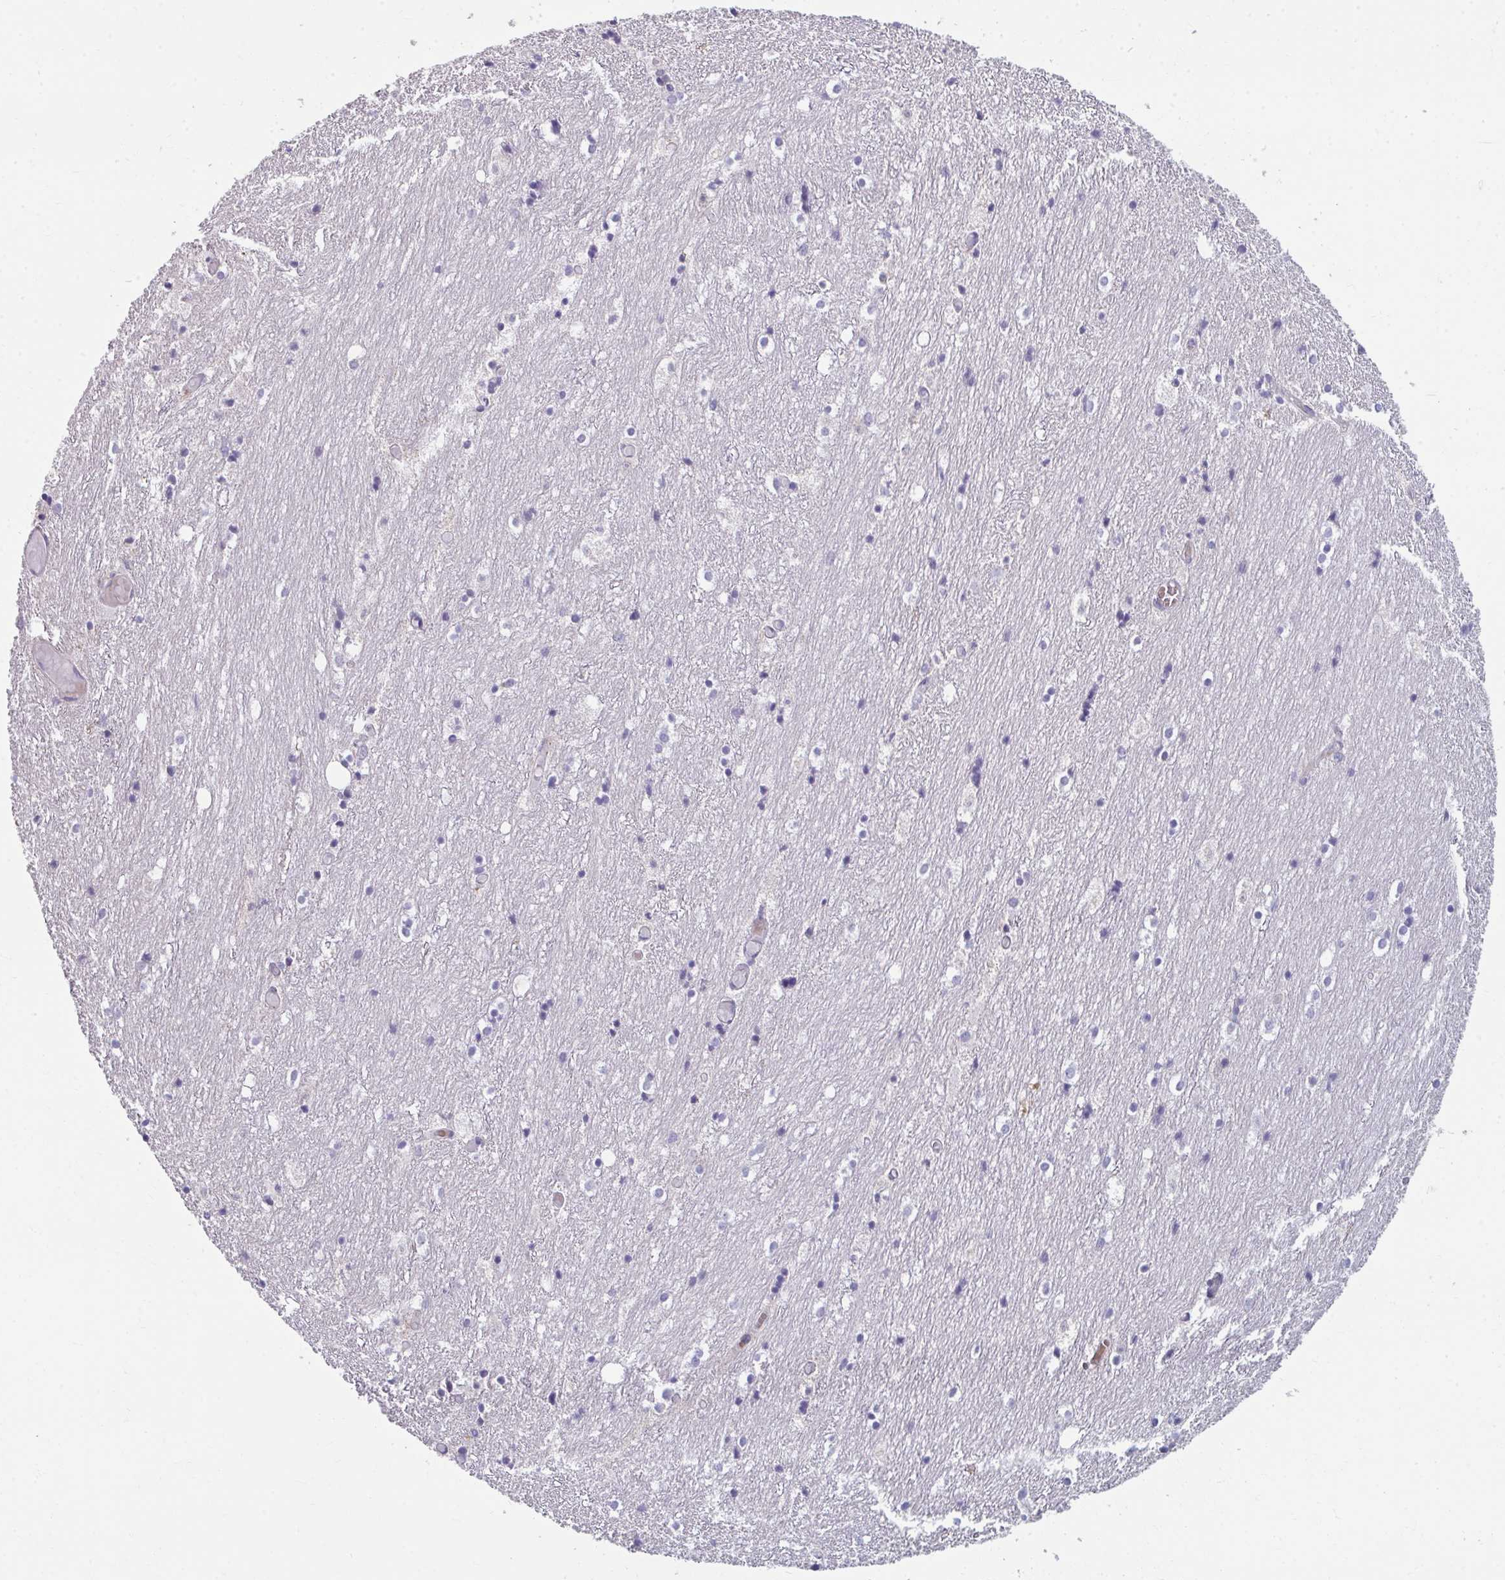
{"staining": {"intensity": "moderate", "quantity": "<25%", "location": "cytoplasmic/membranous"}, "tissue": "hippocampus", "cell_type": "Glial cells", "image_type": "normal", "snomed": [{"axis": "morphology", "description": "Normal tissue, NOS"}, {"axis": "topography", "description": "Hippocampus"}], "caption": "This histopathology image exhibits normal hippocampus stained with IHC to label a protein in brown. The cytoplasmic/membranous of glial cells show moderate positivity for the protein. Nuclei are counter-stained blue.", "gene": "EIF1AD", "patient": {"sex": "female", "age": 52}}